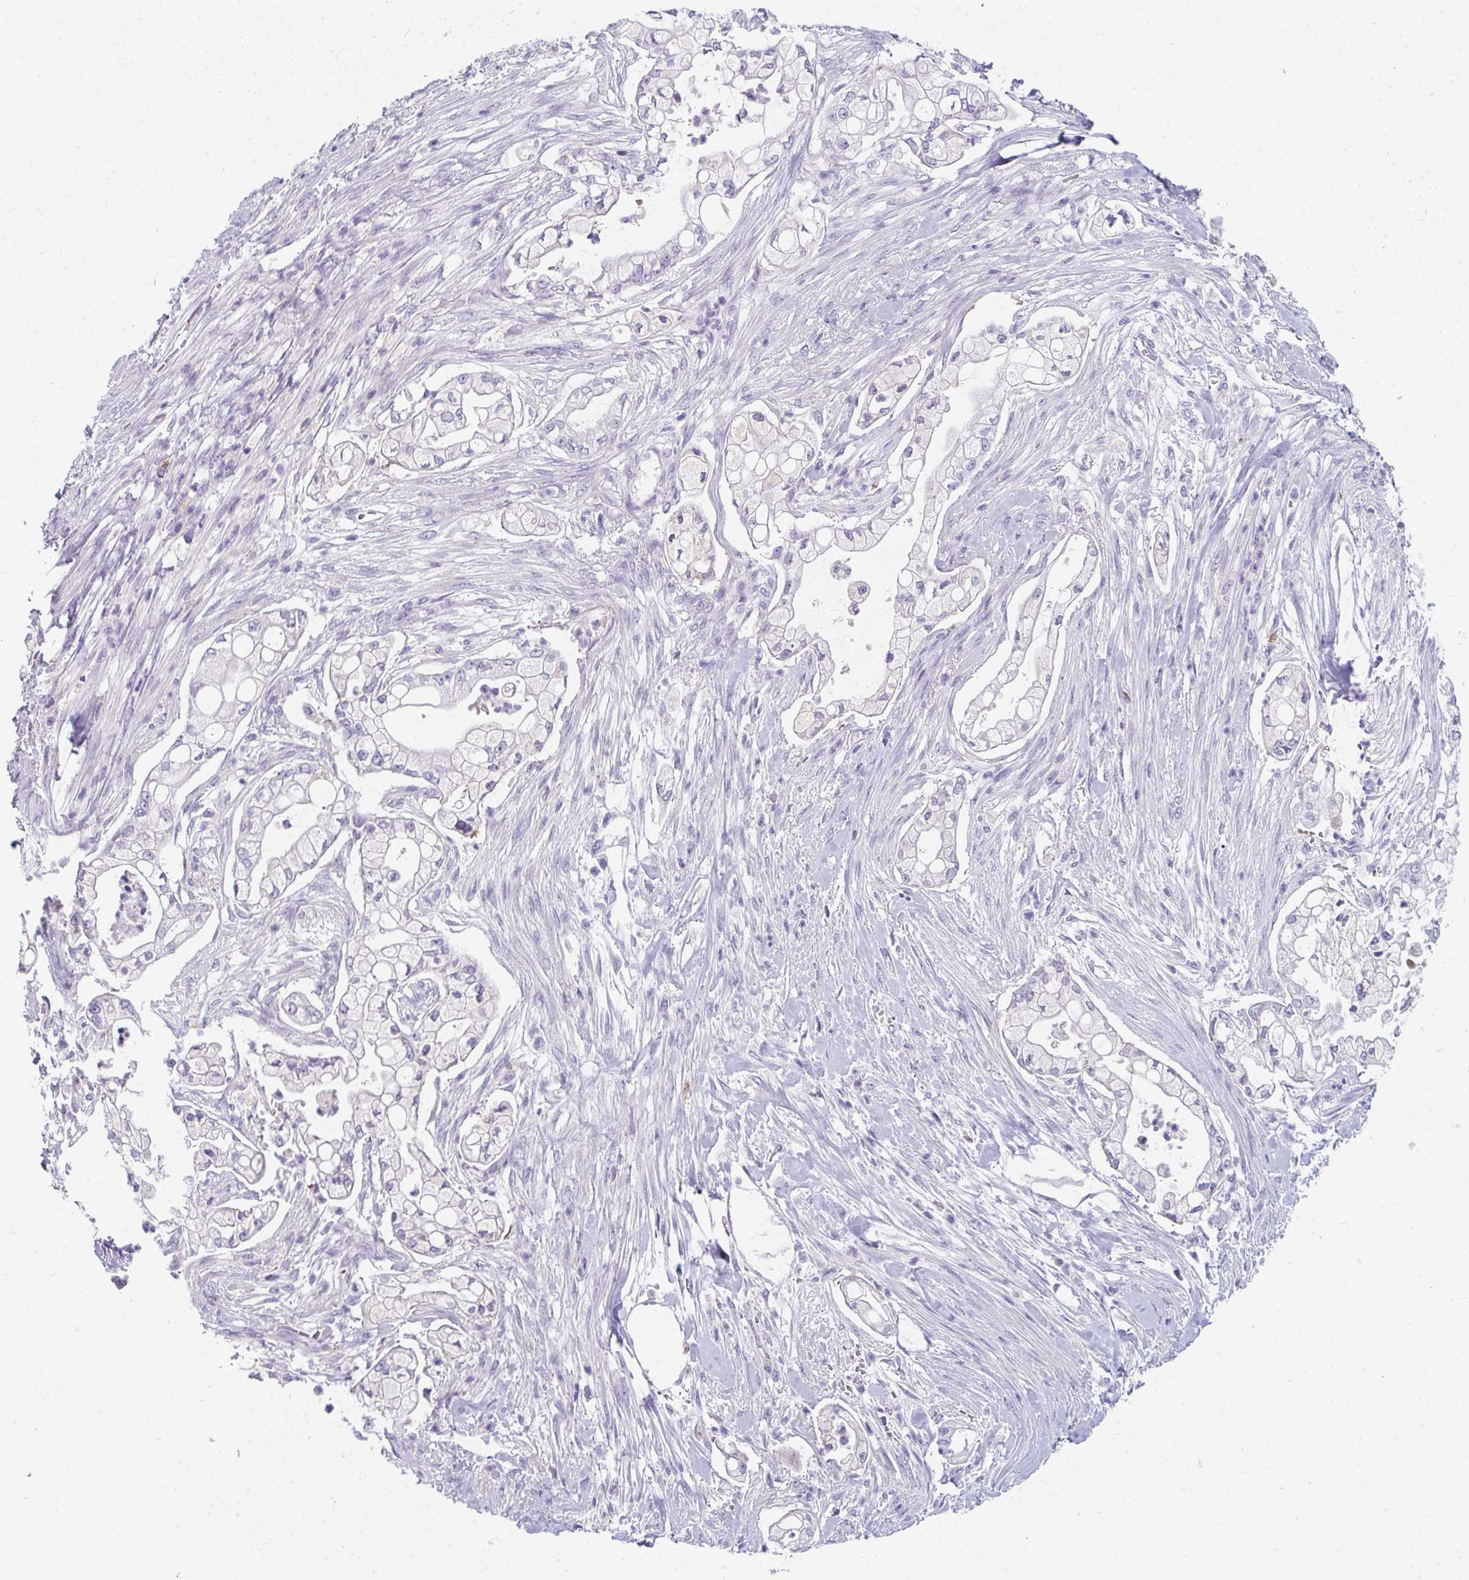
{"staining": {"intensity": "negative", "quantity": "none", "location": "none"}, "tissue": "pancreatic cancer", "cell_type": "Tumor cells", "image_type": "cancer", "snomed": [{"axis": "morphology", "description": "Adenocarcinoma, NOS"}, {"axis": "topography", "description": "Pancreas"}], "caption": "A photomicrograph of human adenocarcinoma (pancreatic) is negative for staining in tumor cells.", "gene": "EIF1AD", "patient": {"sex": "female", "age": 69}}